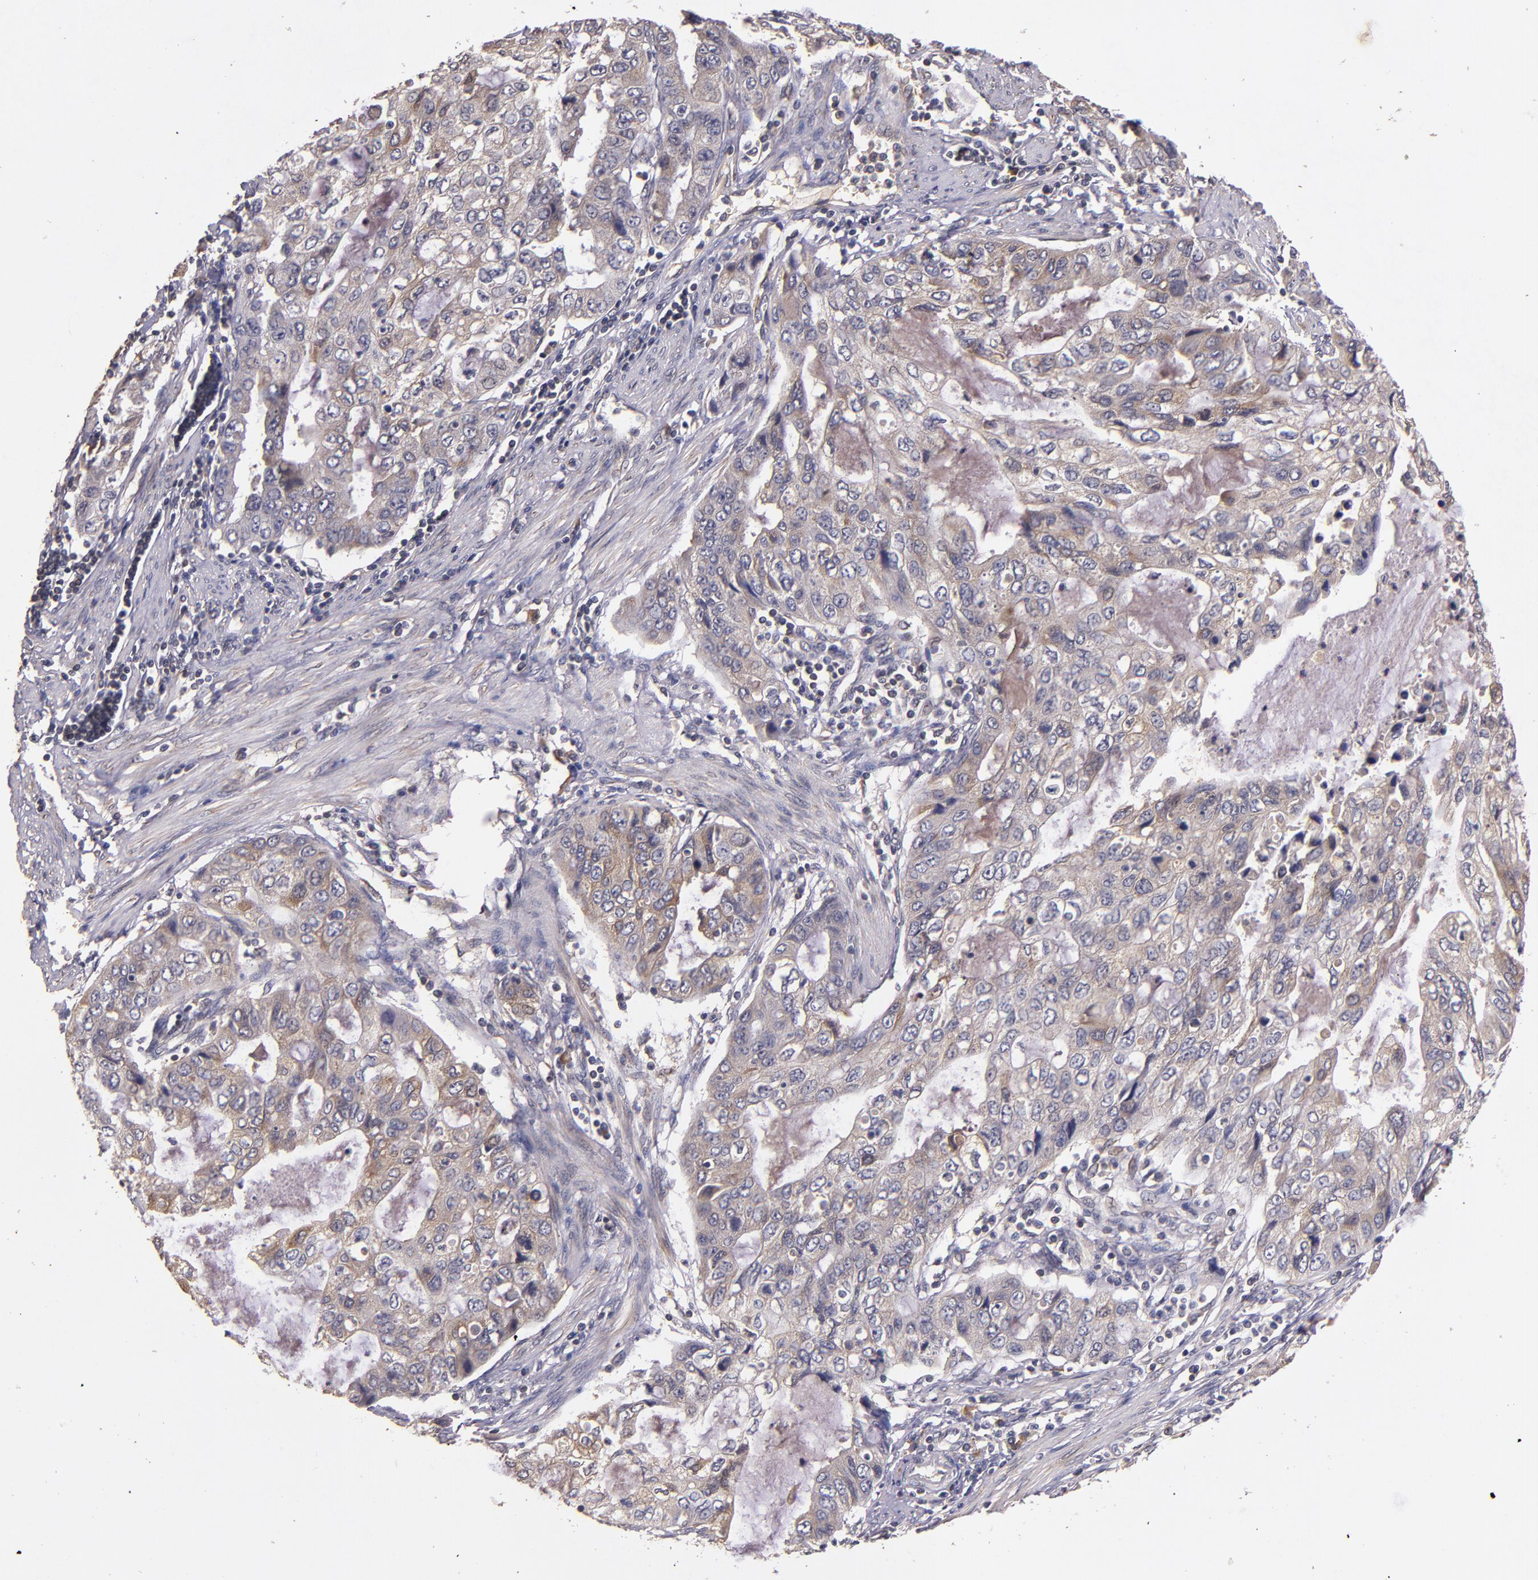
{"staining": {"intensity": "weak", "quantity": ">75%", "location": "cytoplasmic/membranous"}, "tissue": "stomach cancer", "cell_type": "Tumor cells", "image_type": "cancer", "snomed": [{"axis": "morphology", "description": "Adenocarcinoma, NOS"}, {"axis": "topography", "description": "Stomach, upper"}], "caption": "Tumor cells exhibit low levels of weak cytoplasmic/membranous staining in approximately >75% of cells in human stomach cancer.", "gene": "PRAF2", "patient": {"sex": "female", "age": 52}}